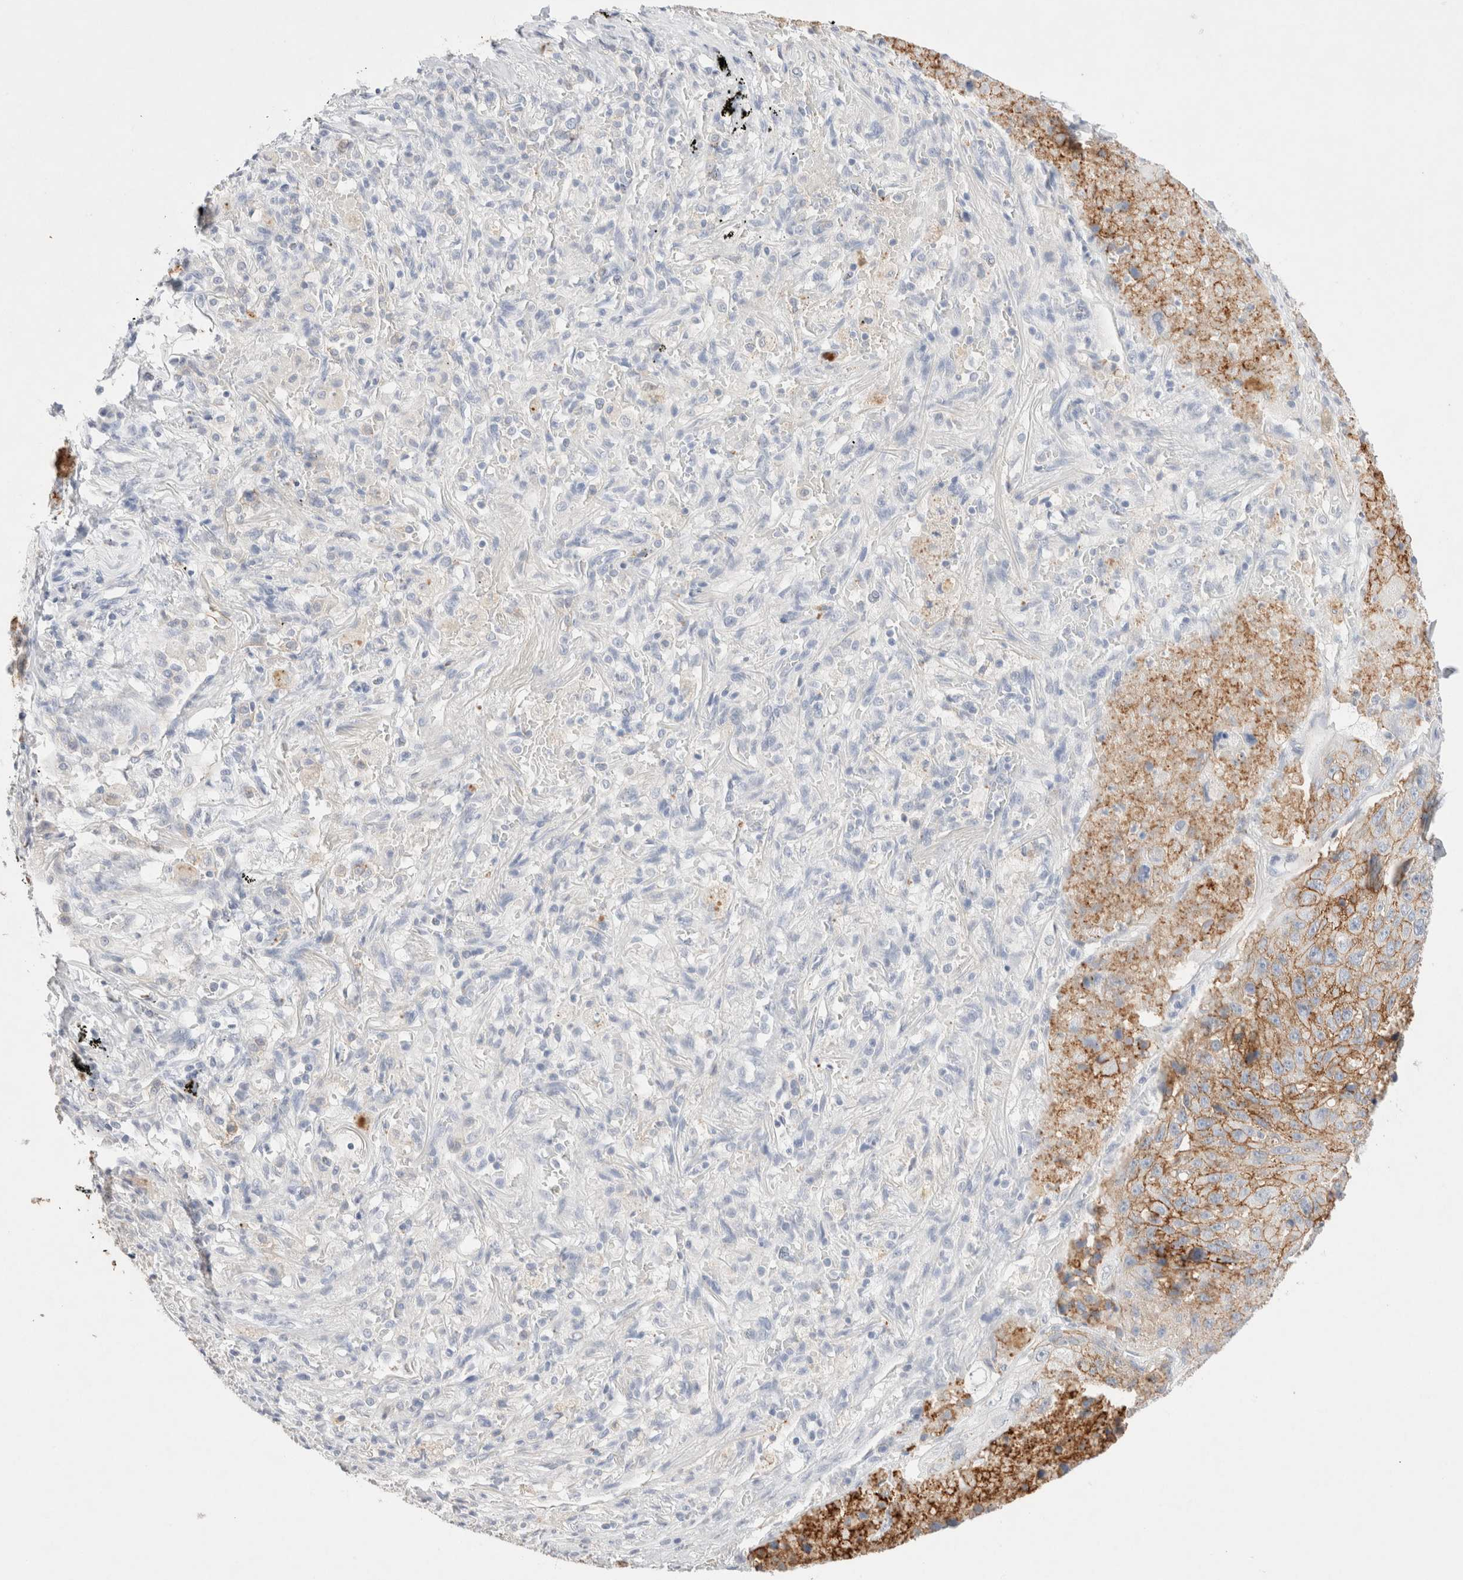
{"staining": {"intensity": "moderate", "quantity": ">75%", "location": "cytoplasmic/membranous"}, "tissue": "lung cancer", "cell_type": "Tumor cells", "image_type": "cancer", "snomed": [{"axis": "morphology", "description": "Squamous cell carcinoma, NOS"}, {"axis": "topography", "description": "Lung"}], "caption": "Lung cancer (squamous cell carcinoma) stained with a protein marker shows moderate staining in tumor cells.", "gene": "EPCAM", "patient": {"sex": "male", "age": 61}}